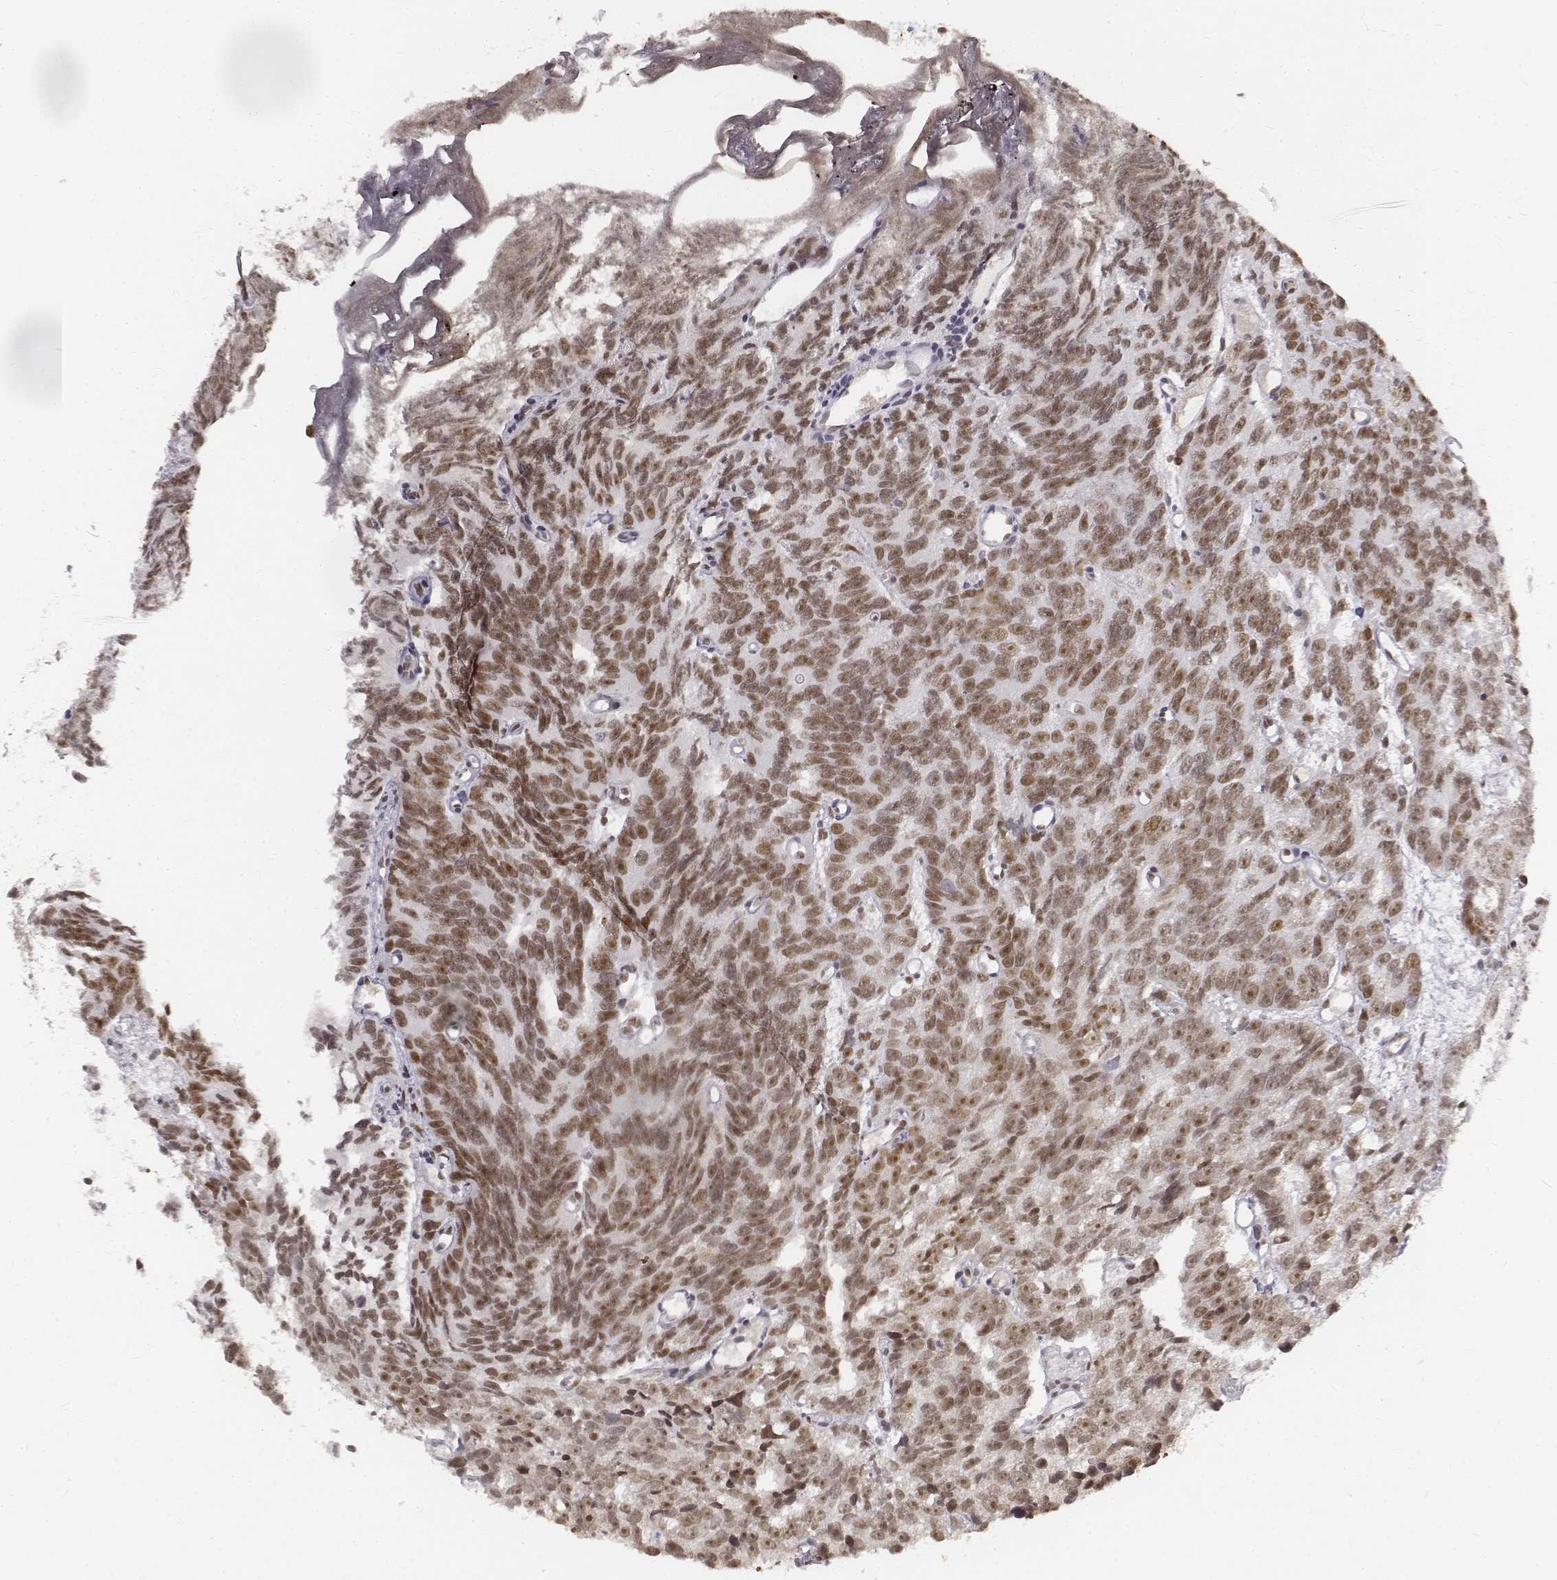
{"staining": {"intensity": "moderate", "quantity": ">75%", "location": "nuclear"}, "tissue": "prostate cancer", "cell_type": "Tumor cells", "image_type": "cancer", "snomed": [{"axis": "morphology", "description": "Adenocarcinoma, High grade"}, {"axis": "topography", "description": "Prostate"}], "caption": "A micrograph of human prostate high-grade adenocarcinoma stained for a protein reveals moderate nuclear brown staining in tumor cells. (IHC, brightfield microscopy, high magnification).", "gene": "PHF6", "patient": {"sex": "male", "age": 77}}